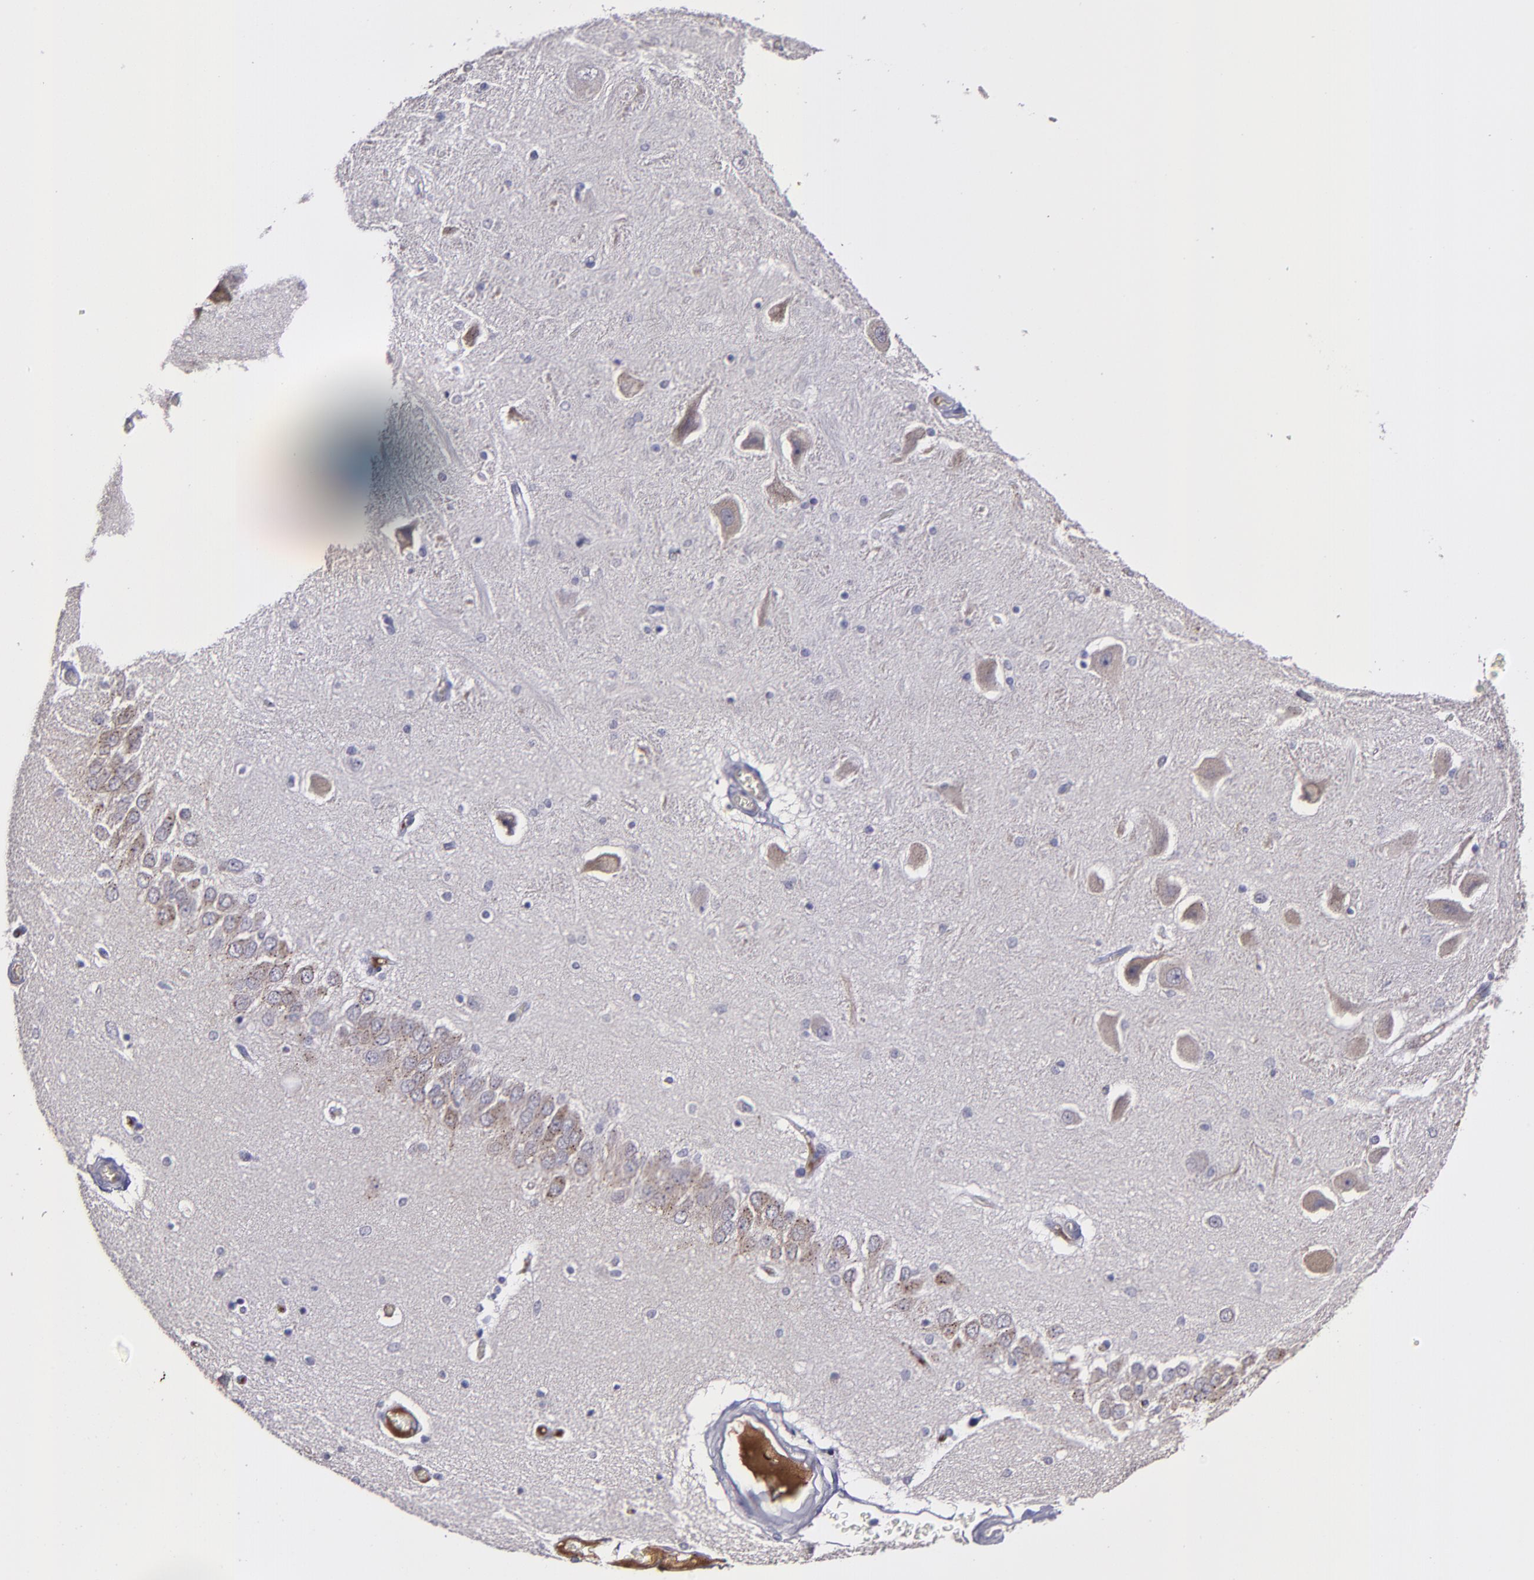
{"staining": {"intensity": "negative", "quantity": "none", "location": "none"}, "tissue": "hippocampus", "cell_type": "Glial cells", "image_type": "normal", "snomed": [{"axis": "morphology", "description": "Normal tissue, NOS"}, {"axis": "topography", "description": "Hippocampus"}], "caption": "DAB (3,3'-diaminobenzidine) immunohistochemical staining of normal human hippocampus shows no significant positivity in glial cells.", "gene": "MASP1", "patient": {"sex": "female", "age": 54}}